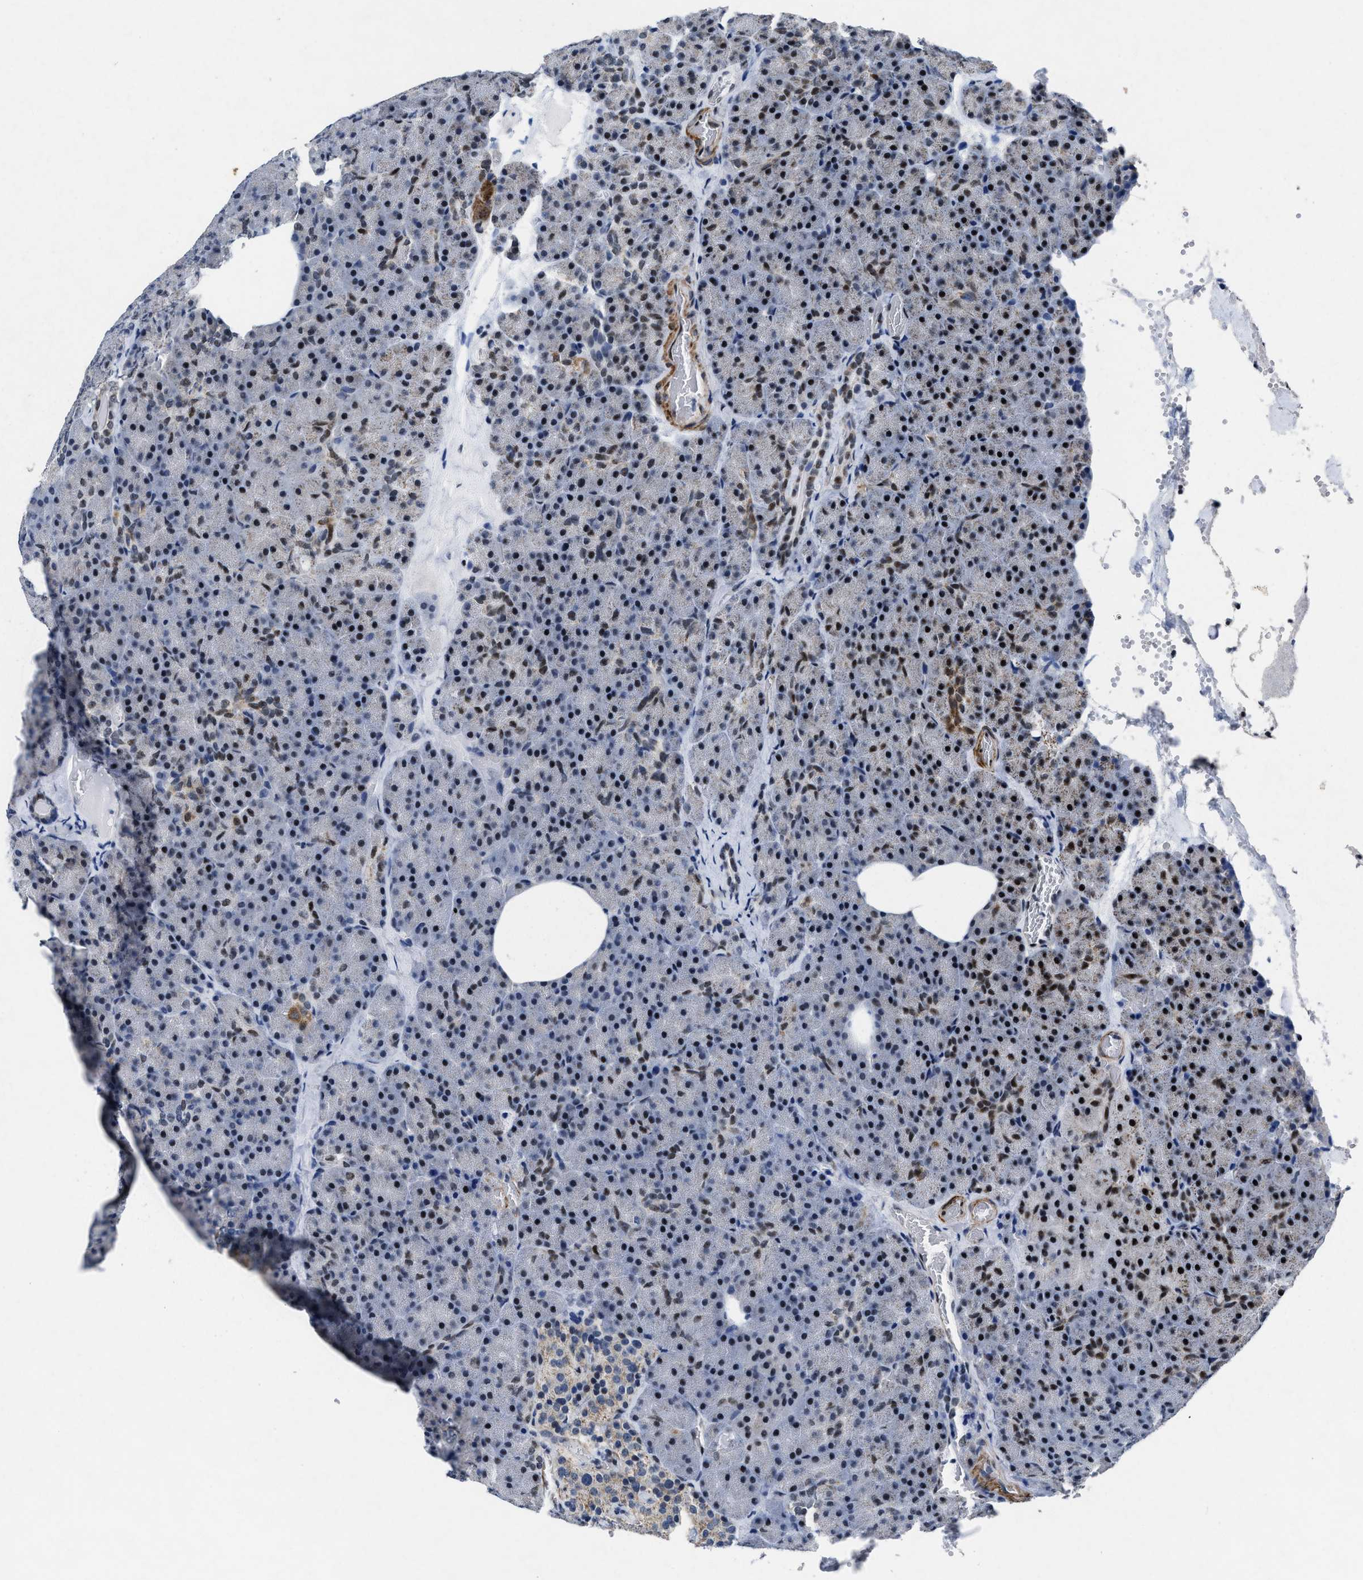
{"staining": {"intensity": "moderate", "quantity": "<25%", "location": "nuclear"}, "tissue": "pancreas", "cell_type": "Exocrine glandular cells", "image_type": "normal", "snomed": [{"axis": "morphology", "description": "Normal tissue, NOS"}, {"axis": "morphology", "description": "Carcinoid, malignant, NOS"}, {"axis": "topography", "description": "Pancreas"}], "caption": "Immunohistochemical staining of unremarkable pancreas displays low levels of moderate nuclear positivity in approximately <25% of exocrine glandular cells. The staining is performed using DAB brown chromogen to label protein expression. The nuclei are counter-stained blue using hematoxylin.", "gene": "ID3", "patient": {"sex": "female", "age": 35}}